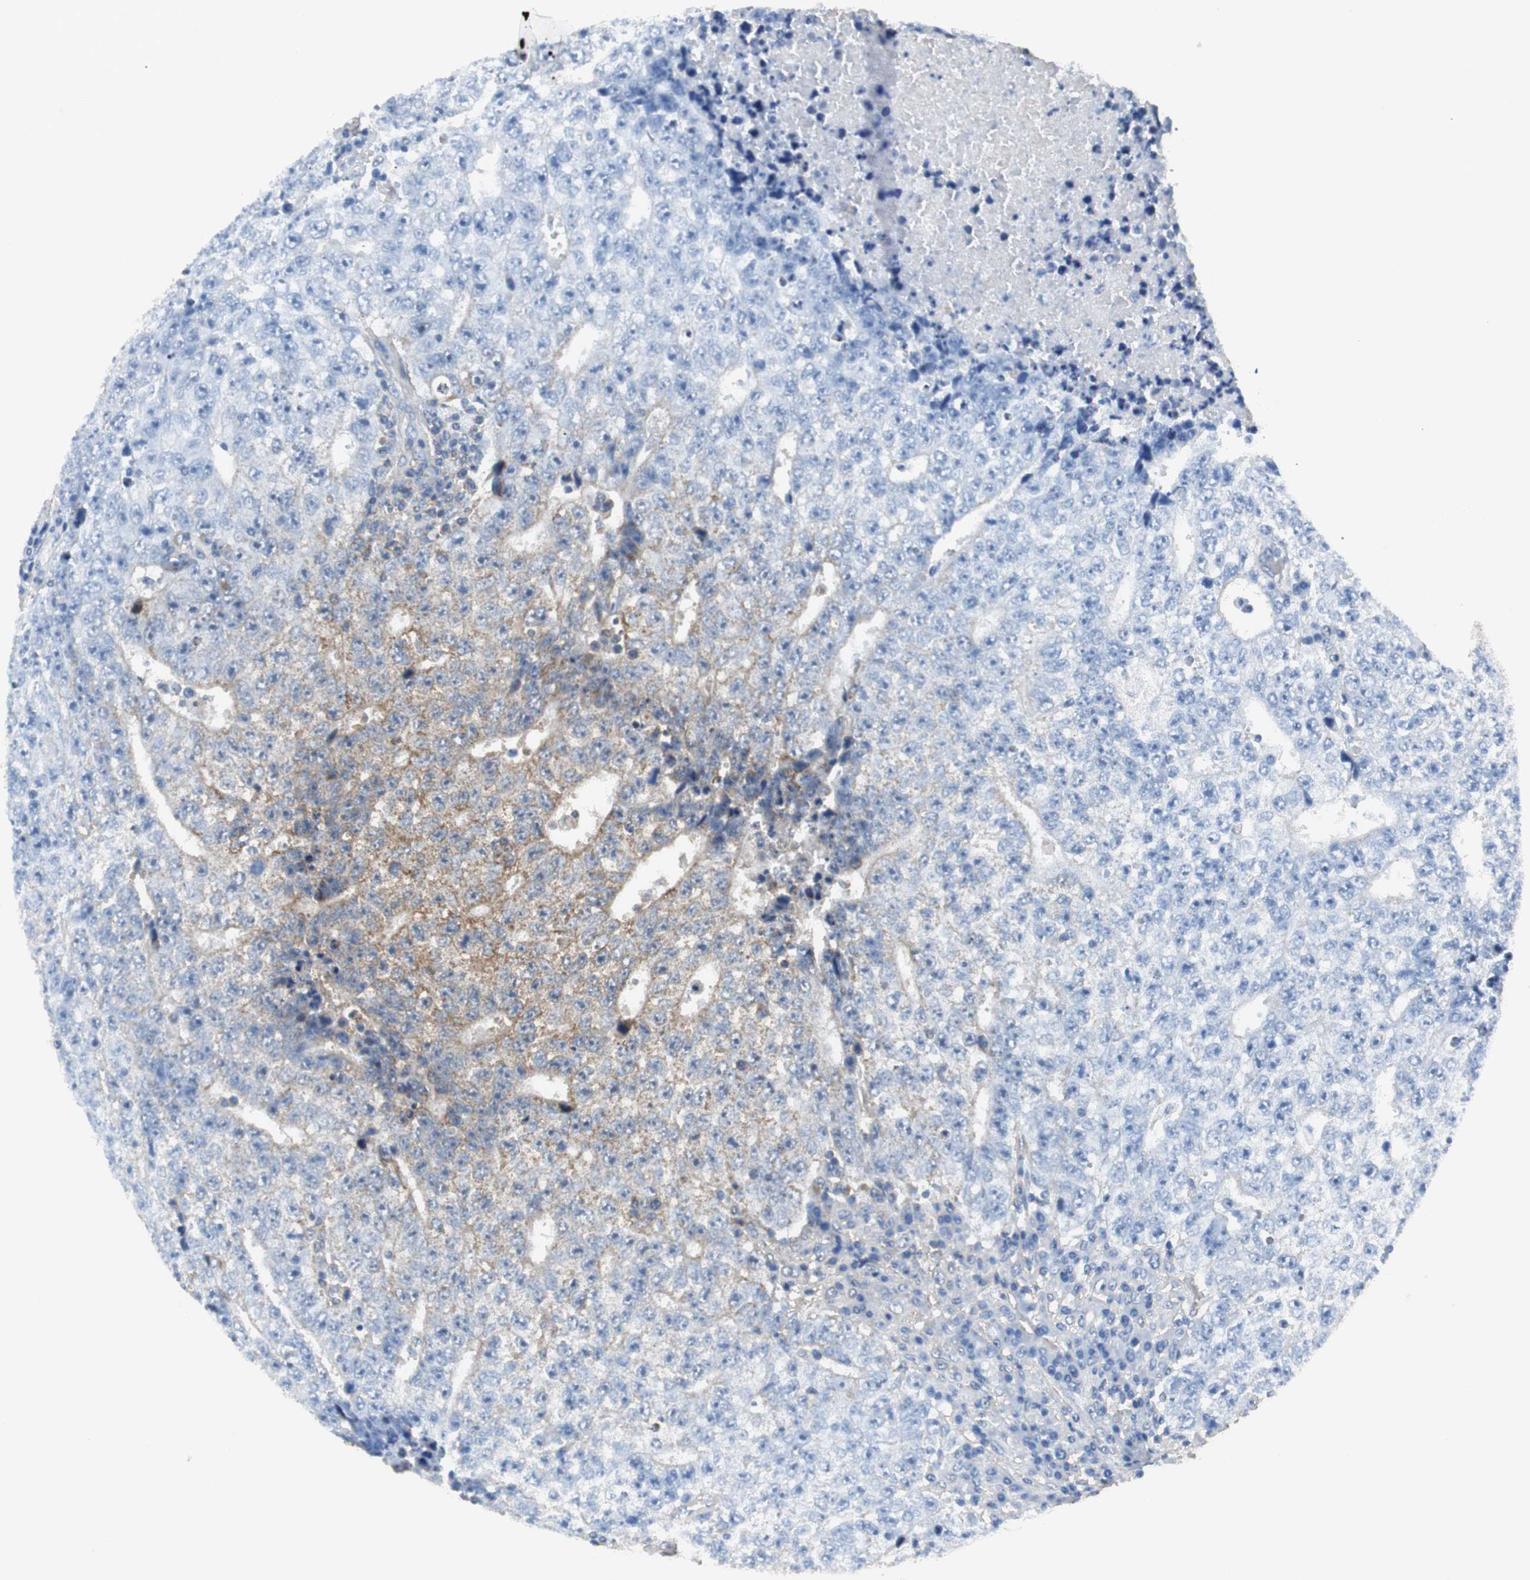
{"staining": {"intensity": "weak", "quantity": "<25%", "location": "cytoplasmic/membranous"}, "tissue": "testis cancer", "cell_type": "Tumor cells", "image_type": "cancer", "snomed": [{"axis": "morphology", "description": "Necrosis, NOS"}, {"axis": "morphology", "description": "Carcinoma, Embryonal, NOS"}, {"axis": "topography", "description": "Testis"}], "caption": "A histopathology image of human testis embryonal carcinoma is negative for staining in tumor cells. (Brightfield microscopy of DAB immunohistochemistry at high magnification).", "gene": "NNT", "patient": {"sex": "male", "age": 19}}